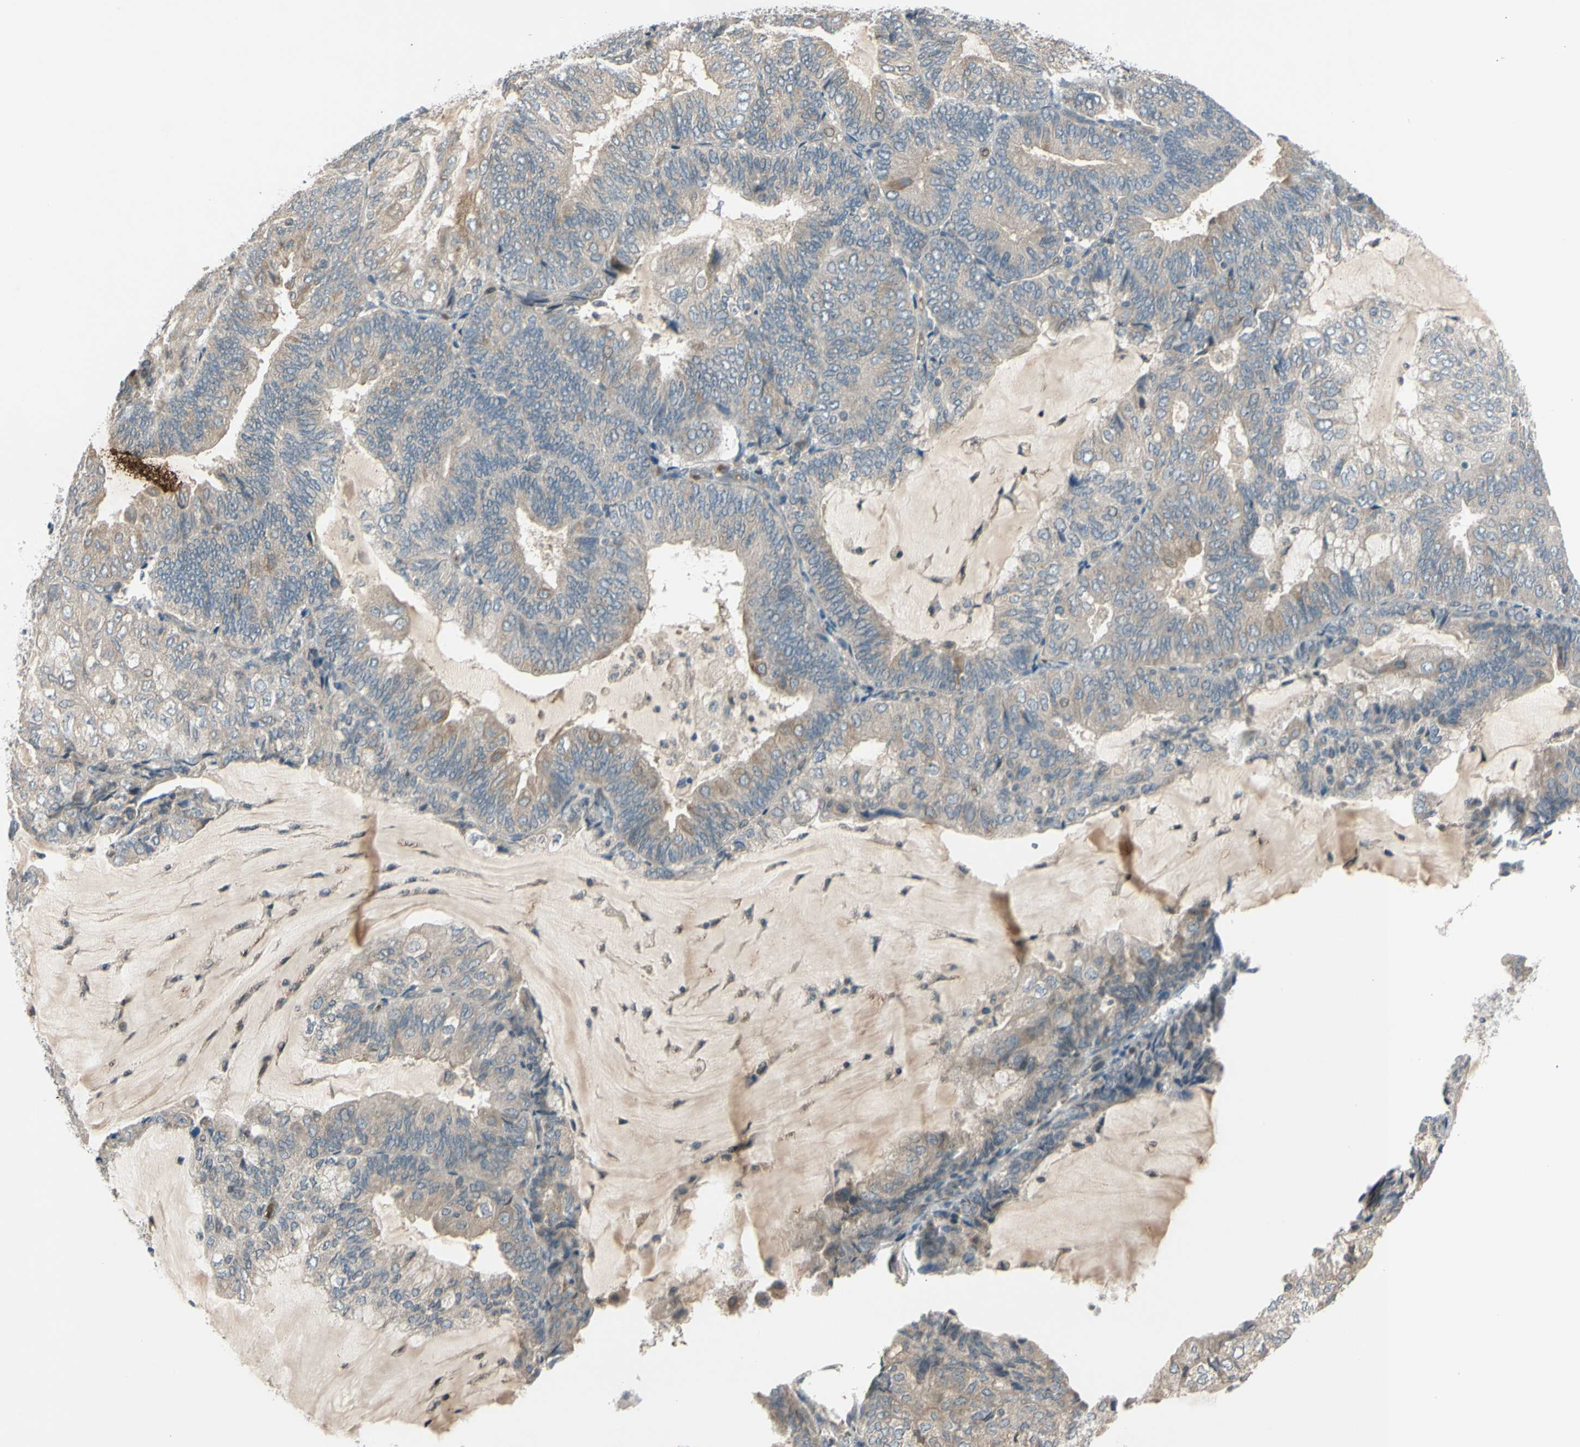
{"staining": {"intensity": "weak", "quantity": ">75%", "location": "cytoplasmic/membranous,nuclear"}, "tissue": "endometrial cancer", "cell_type": "Tumor cells", "image_type": "cancer", "snomed": [{"axis": "morphology", "description": "Adenocarcinoma, NOS"}, {"axis": "topography", "description": "Endometrium"}], "caption": "The image demonstrates a brown stain indicating the presence of a protein in the cytoplasmic/membranous and nuclear of tumor cells in endometrial adenocarcinoma. Immunohistochemistry (ihc) stains the protein in brown and the nuclei are stained blue.", "gene": "FGF10", "patient": {"sex": "female", "age": 81}}